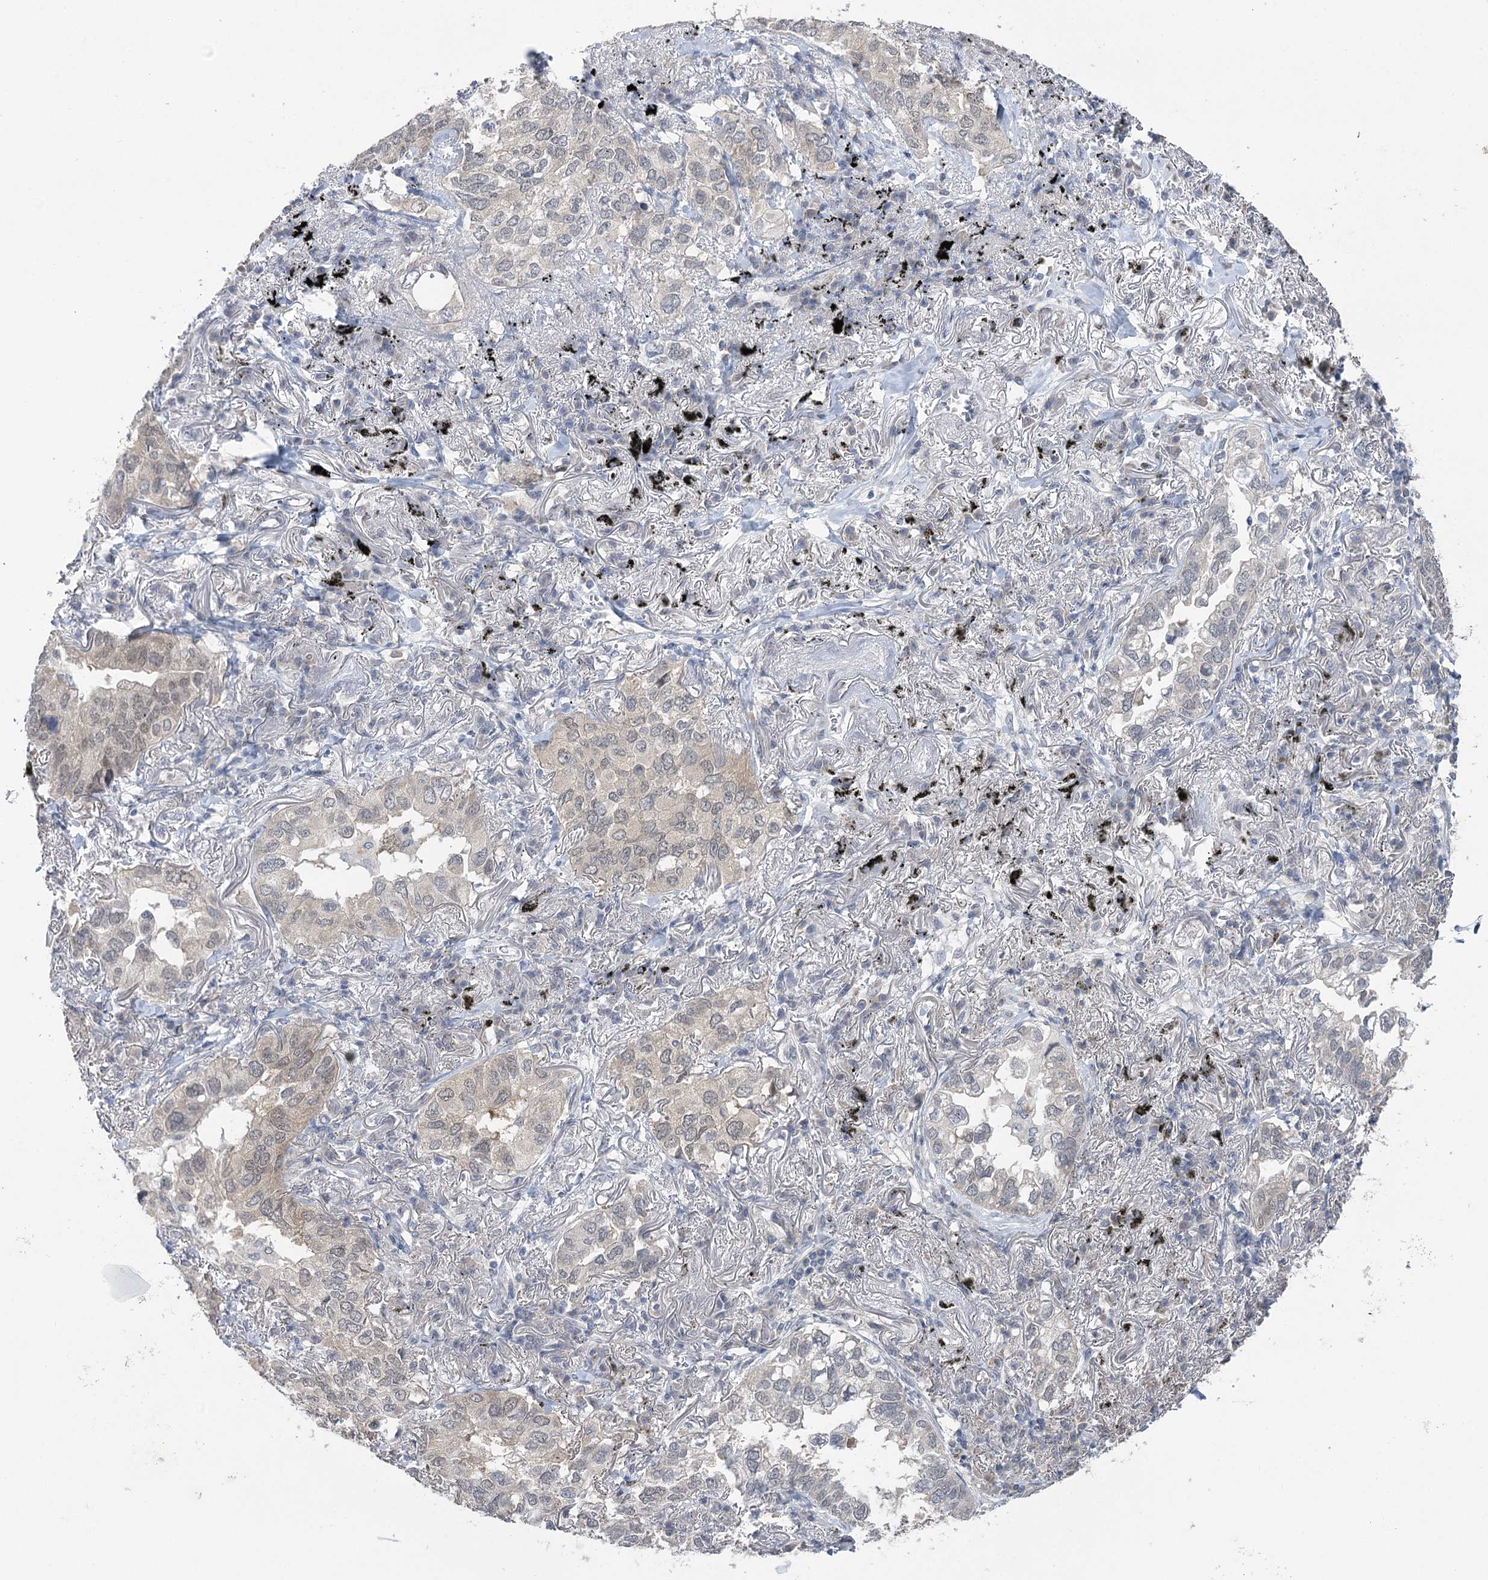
{"staining": {"intensity": "negative", "quantity": "none", "location": "none"}, "tissue": "lung cancer", "cell_type": "Tumor cells", "image_type": "cancer", "snomed": [{"axis": "morphology", "description": "Adenocarcinoma, NOS"}, {"axis": "topography", "description": "Lung"}], "caption": "An immunohistochemistry (IHC) micrograph of lung adenocarcinoma is shown. There is no staining in tumor cells of lung adenocarcinoma.", "gene": "PHYHIPL", "patient": {"sex": "male", "age": 65}}